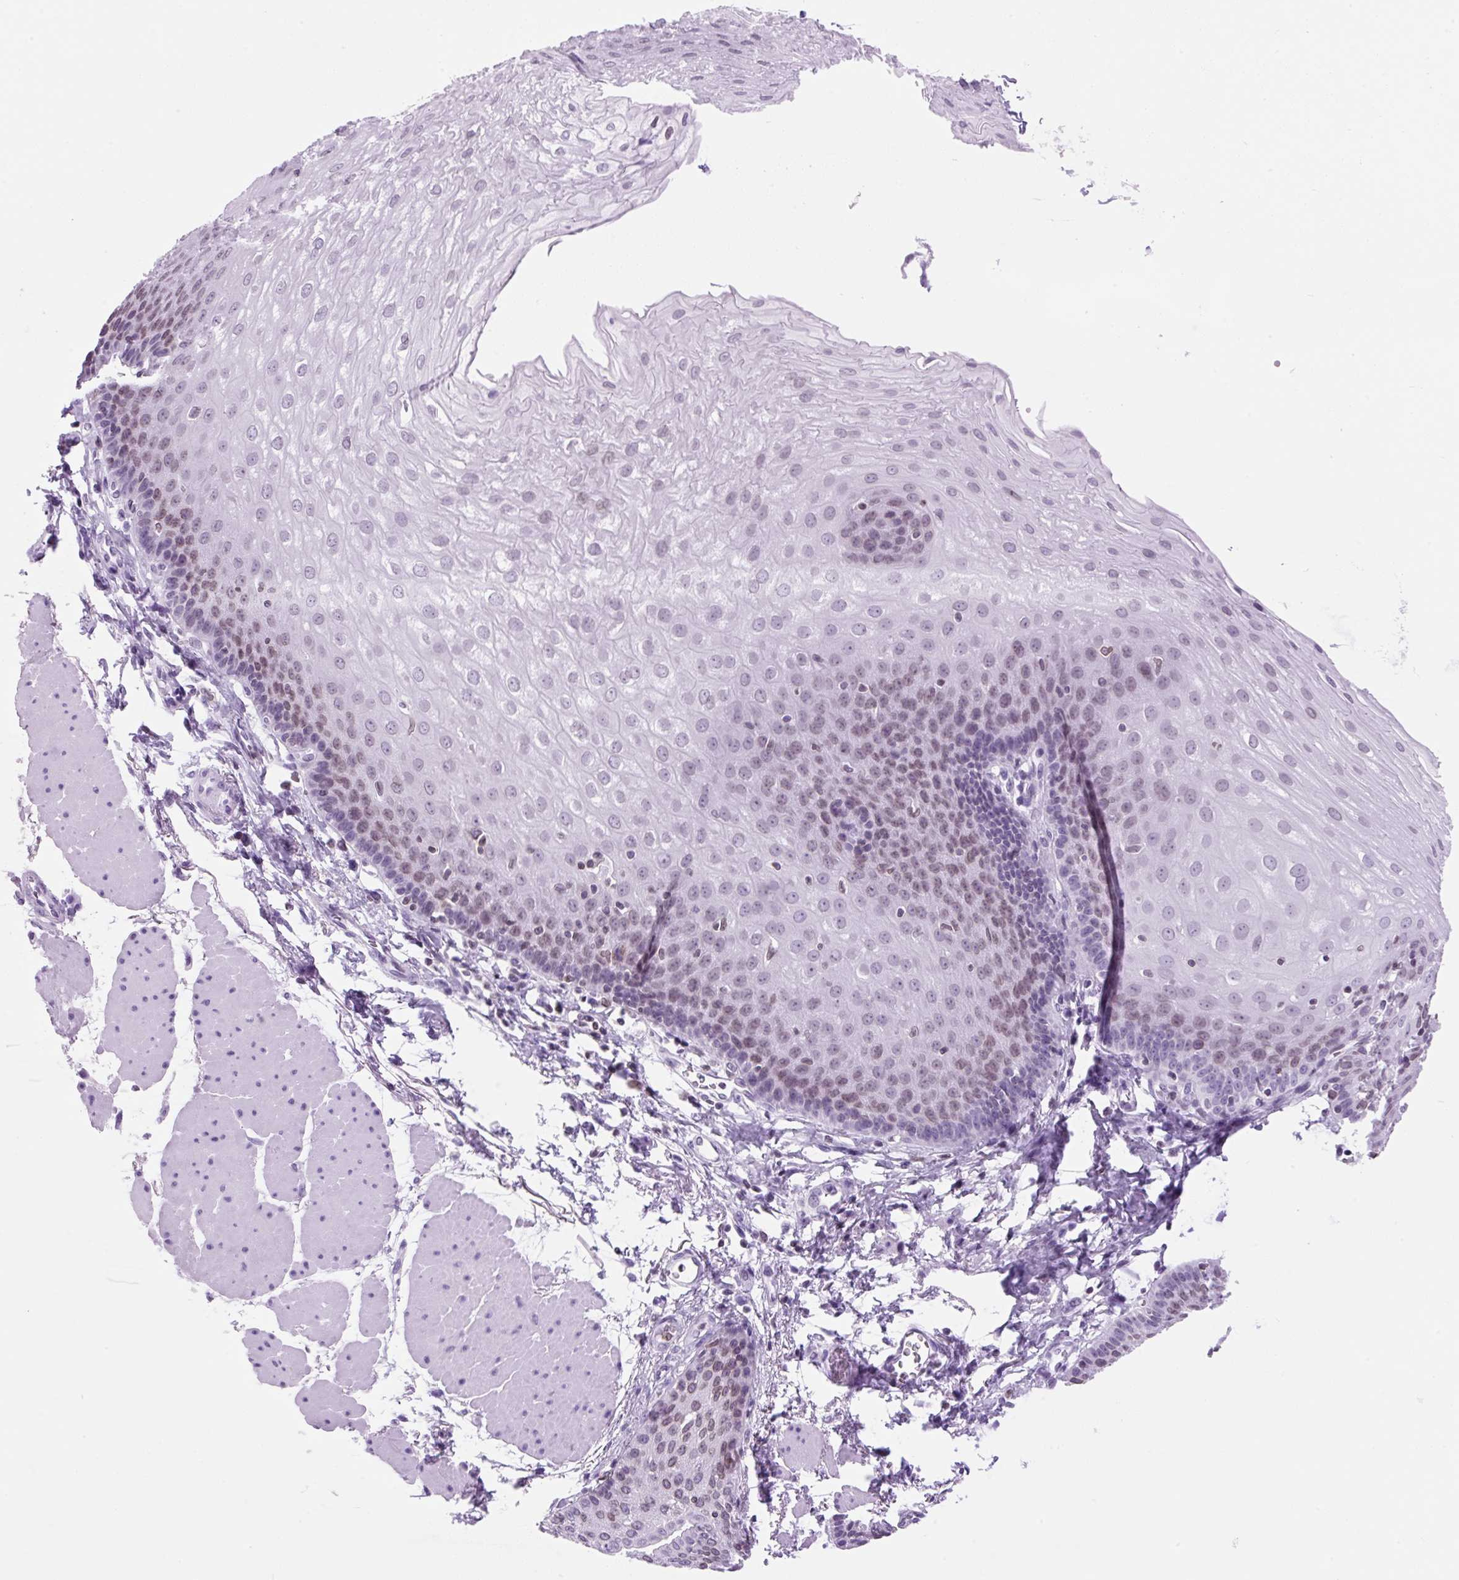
{"staining": {"intensity": "weak", "quantity": "25%-75%", "location": "nuclear"}, "tissue": "esophagus", "cell_type": "Squamous epithelial cells", "image_type": "normal", "snomed": [{"axis": "morphology", "description": "Normal tissue, NOS"}, {"axis": "topography", "description": "Esophagus"}], "caption": "Brown immunohistochemical staining in normal esophagus shows weak nuclear staining in about 25%-75% of squamous epithelial cells. (DAB (3,3'-diaminobenzidine) IHC with brightfield microscopy, high magnification).", "gene": "VPREB1", "patient": {"sex": "female", "age": 81}}